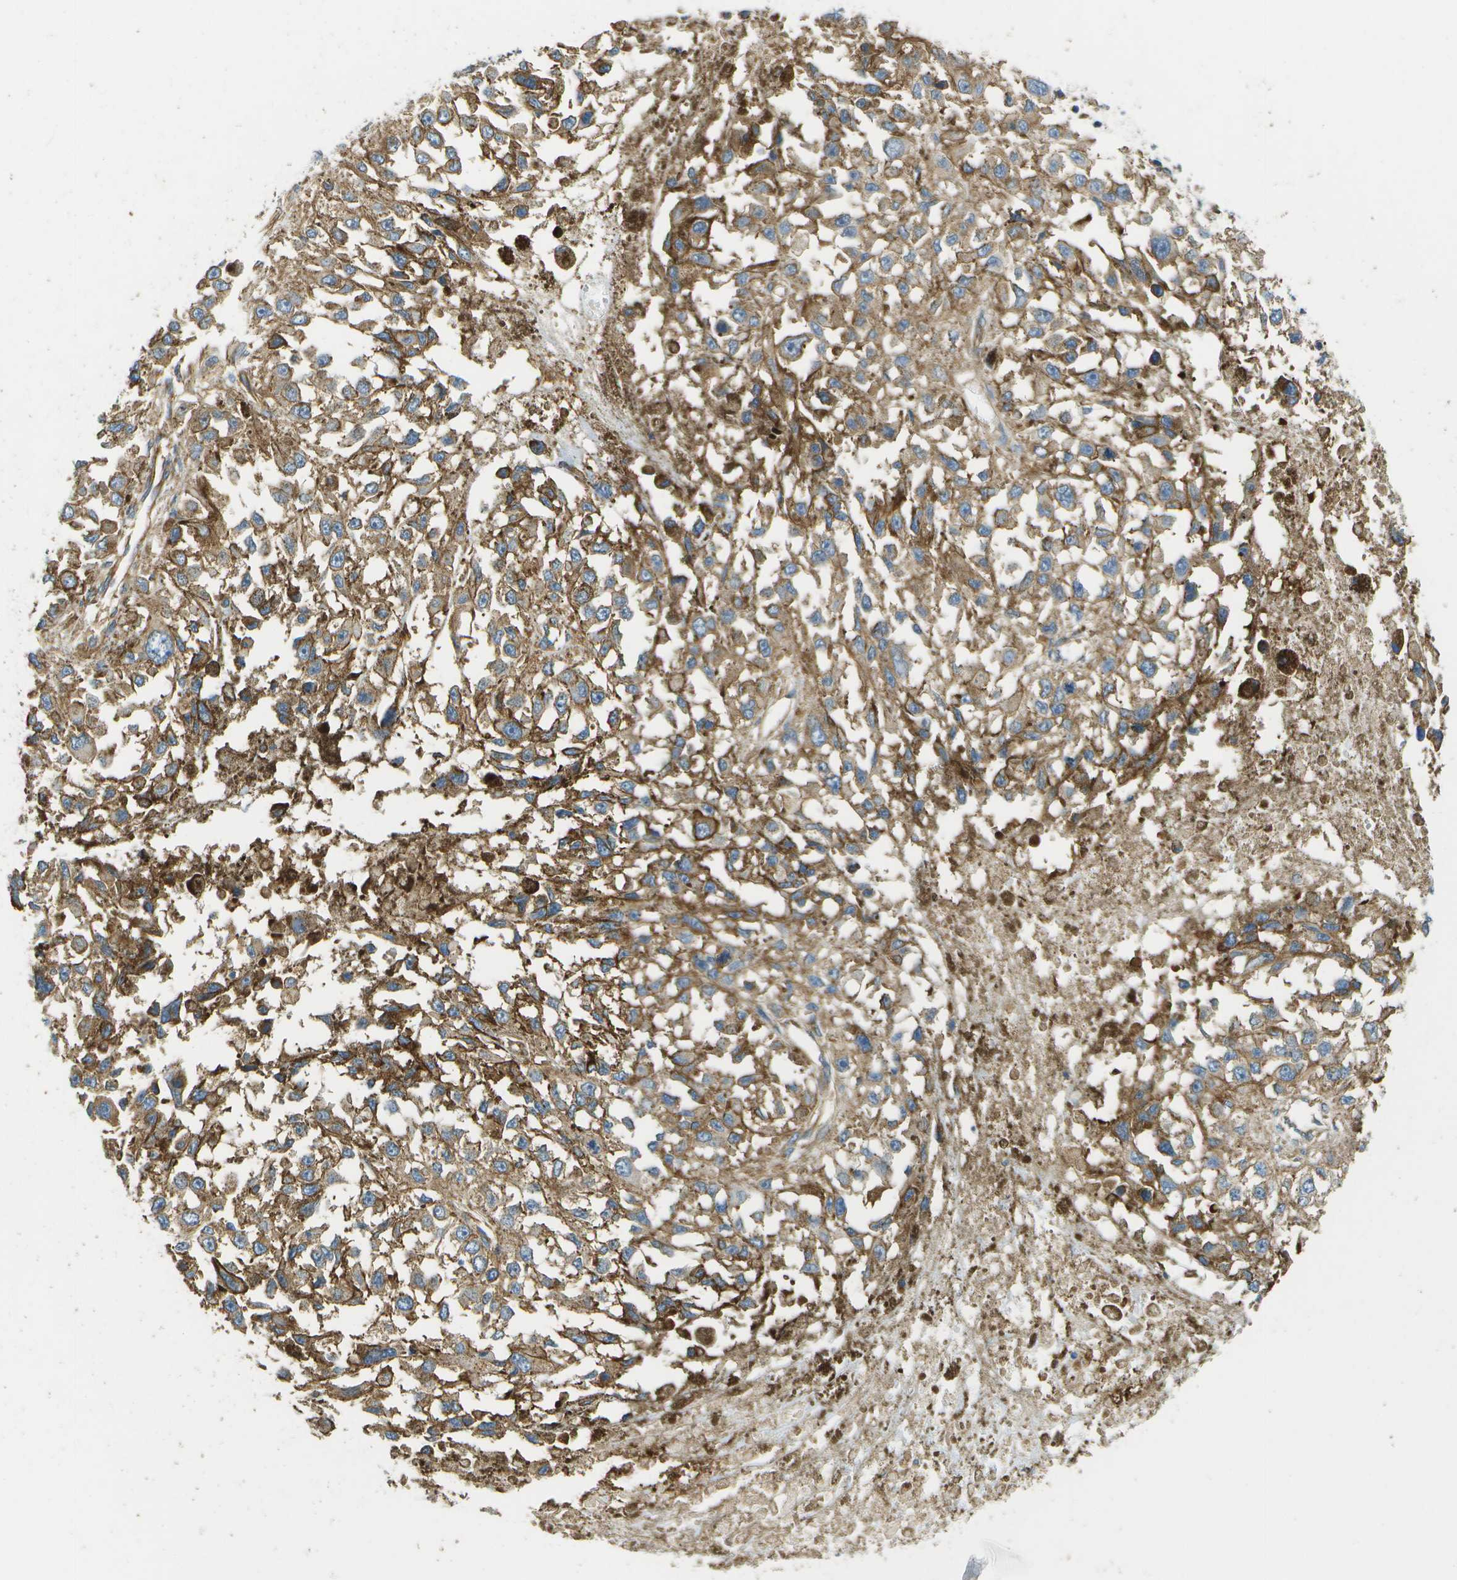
{"staining": {"intensity": "moderate", "quantity": ">75%", "location": "cytoplasmic/membranous"}, "tissue": "melanoma", "cell_type": "Tumor cells", "image_type": "cancer", "snomed": [{"axis": "morphology", "description": "Malignant melanoma, Metastatic site"}, {"axis": "topography", "description": "Lymph node"}], "caption": "Approximately >75% of tumor cells in human malignant melanoma (metastatic site) display moderate cytoplasmic/membranous protein expression as visualized by brown immunohistochemical staining.", "gene": "CLTC", "patient": {"sex": "male", "age": 59}}